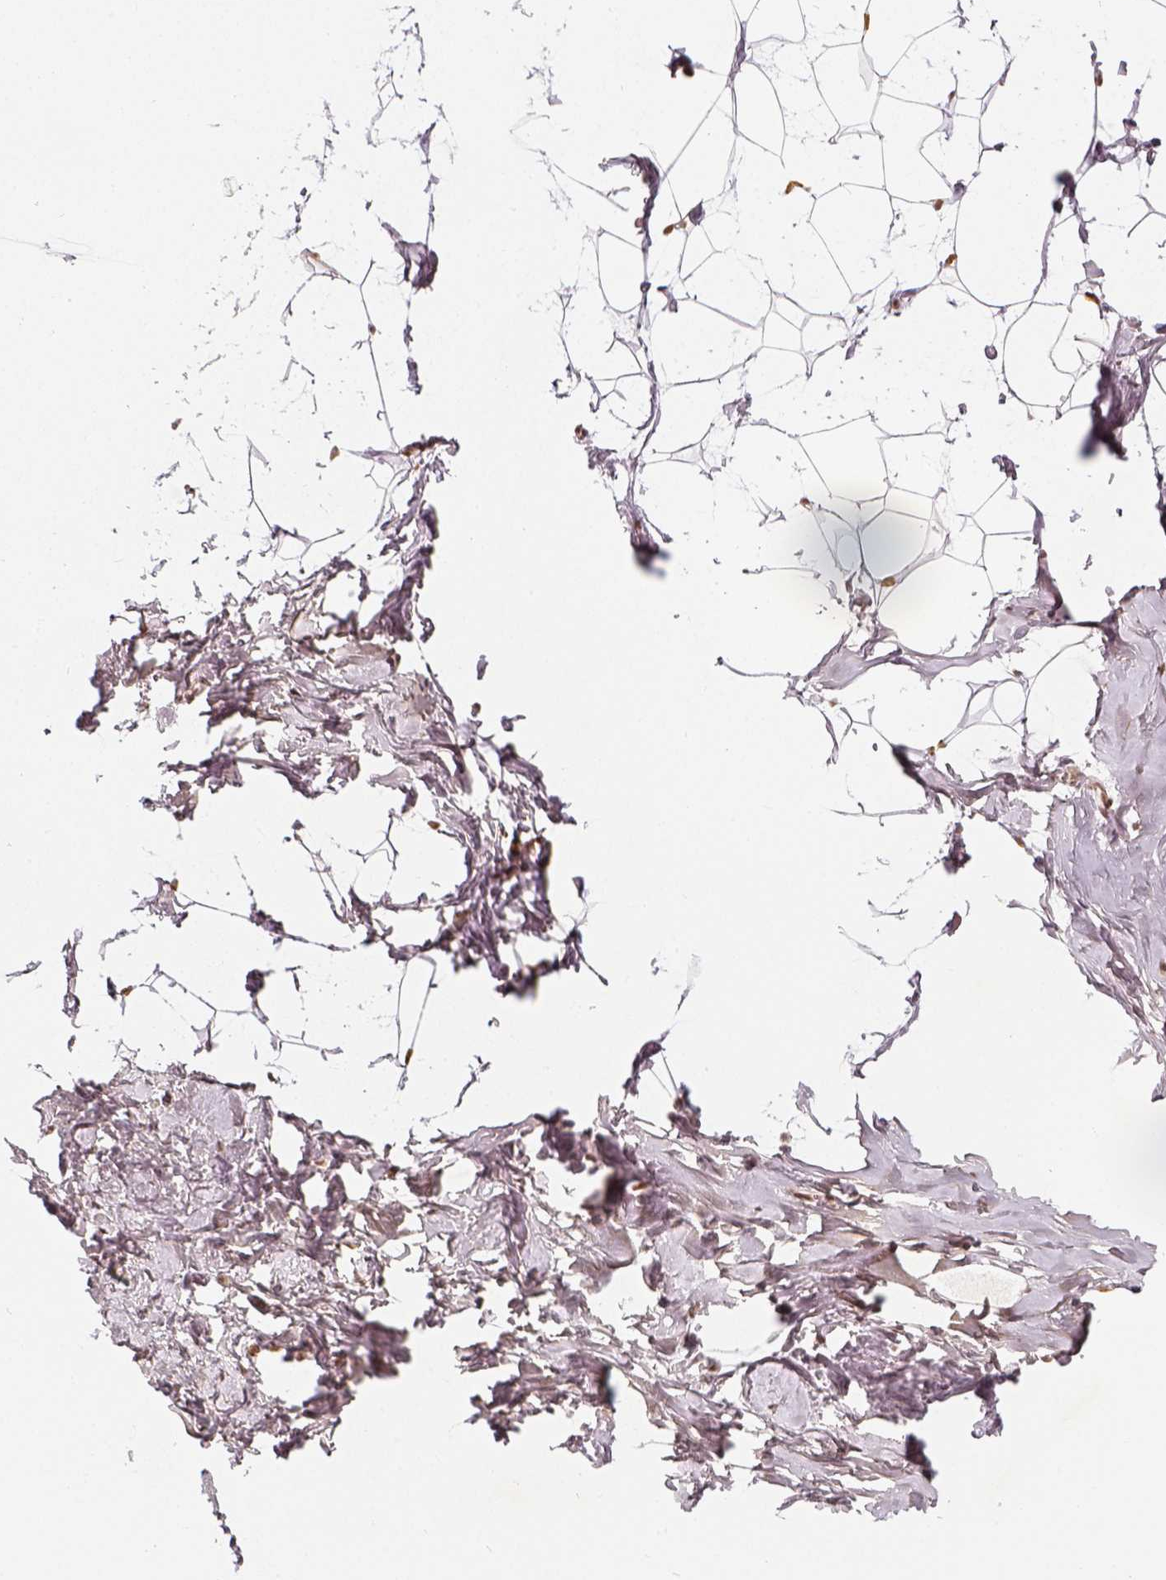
{"staining": {"intensity": "strong", "quantity": ">75%", "location": "nuclear"}, "tissue": "breast", "cell_type": "Adipocytes", "image_type": "normal", "snomed": [{"axis": "morphology", "description": "Normal tissue, NOS"}, {"axis": "topography", "description": "Breast"}], "caption": "This image reveals benign breast stained with immunohistochemistry to label a protein in brown. The nuclear of adipocytes show strong positivity for the protein. Nuclei are counter-stained blue.", "gene": "KDM5B", "patient": {"sex": "female", "age": 32}}